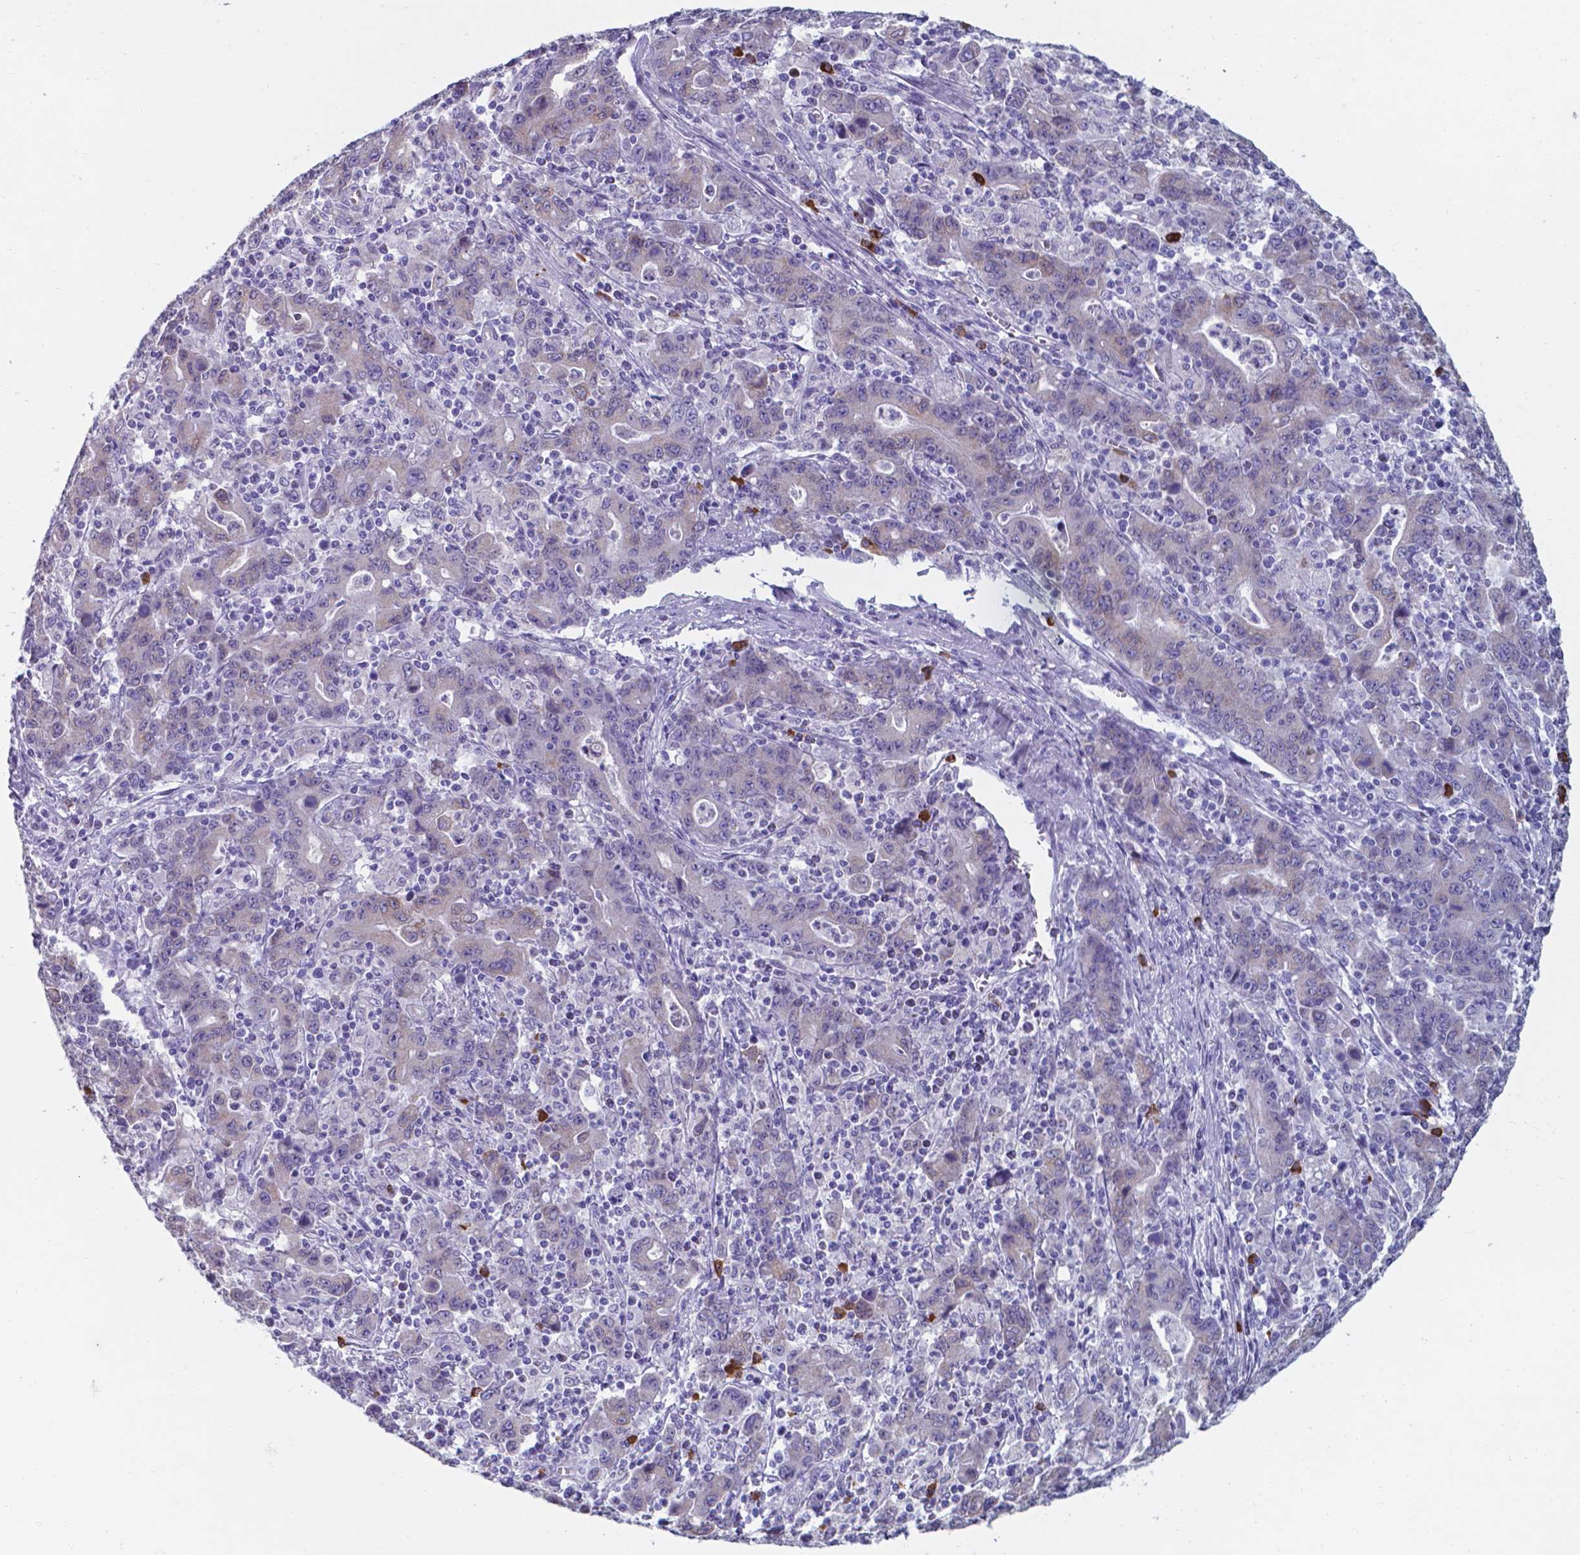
{"staining": {"intensity": "negative", "quantity": "none", "location": "none"}, "tissue": "stomach cancer", "cell_type": "Tumor cells", "image_type": "cancer", "snomed": [{"axis": "morphology", "description": "Adenocarcinoma, NOS"}, {"axis": "topography", "description": "Stomach, upper"}], "caption": "Stomach cancer (adenocarcinoma) stained for a protein using immunohistochemistry (IHC) displays no staining tumor cells.", "gene": "UBE2J1", "patient": {"sex": "male", "age": 69}}